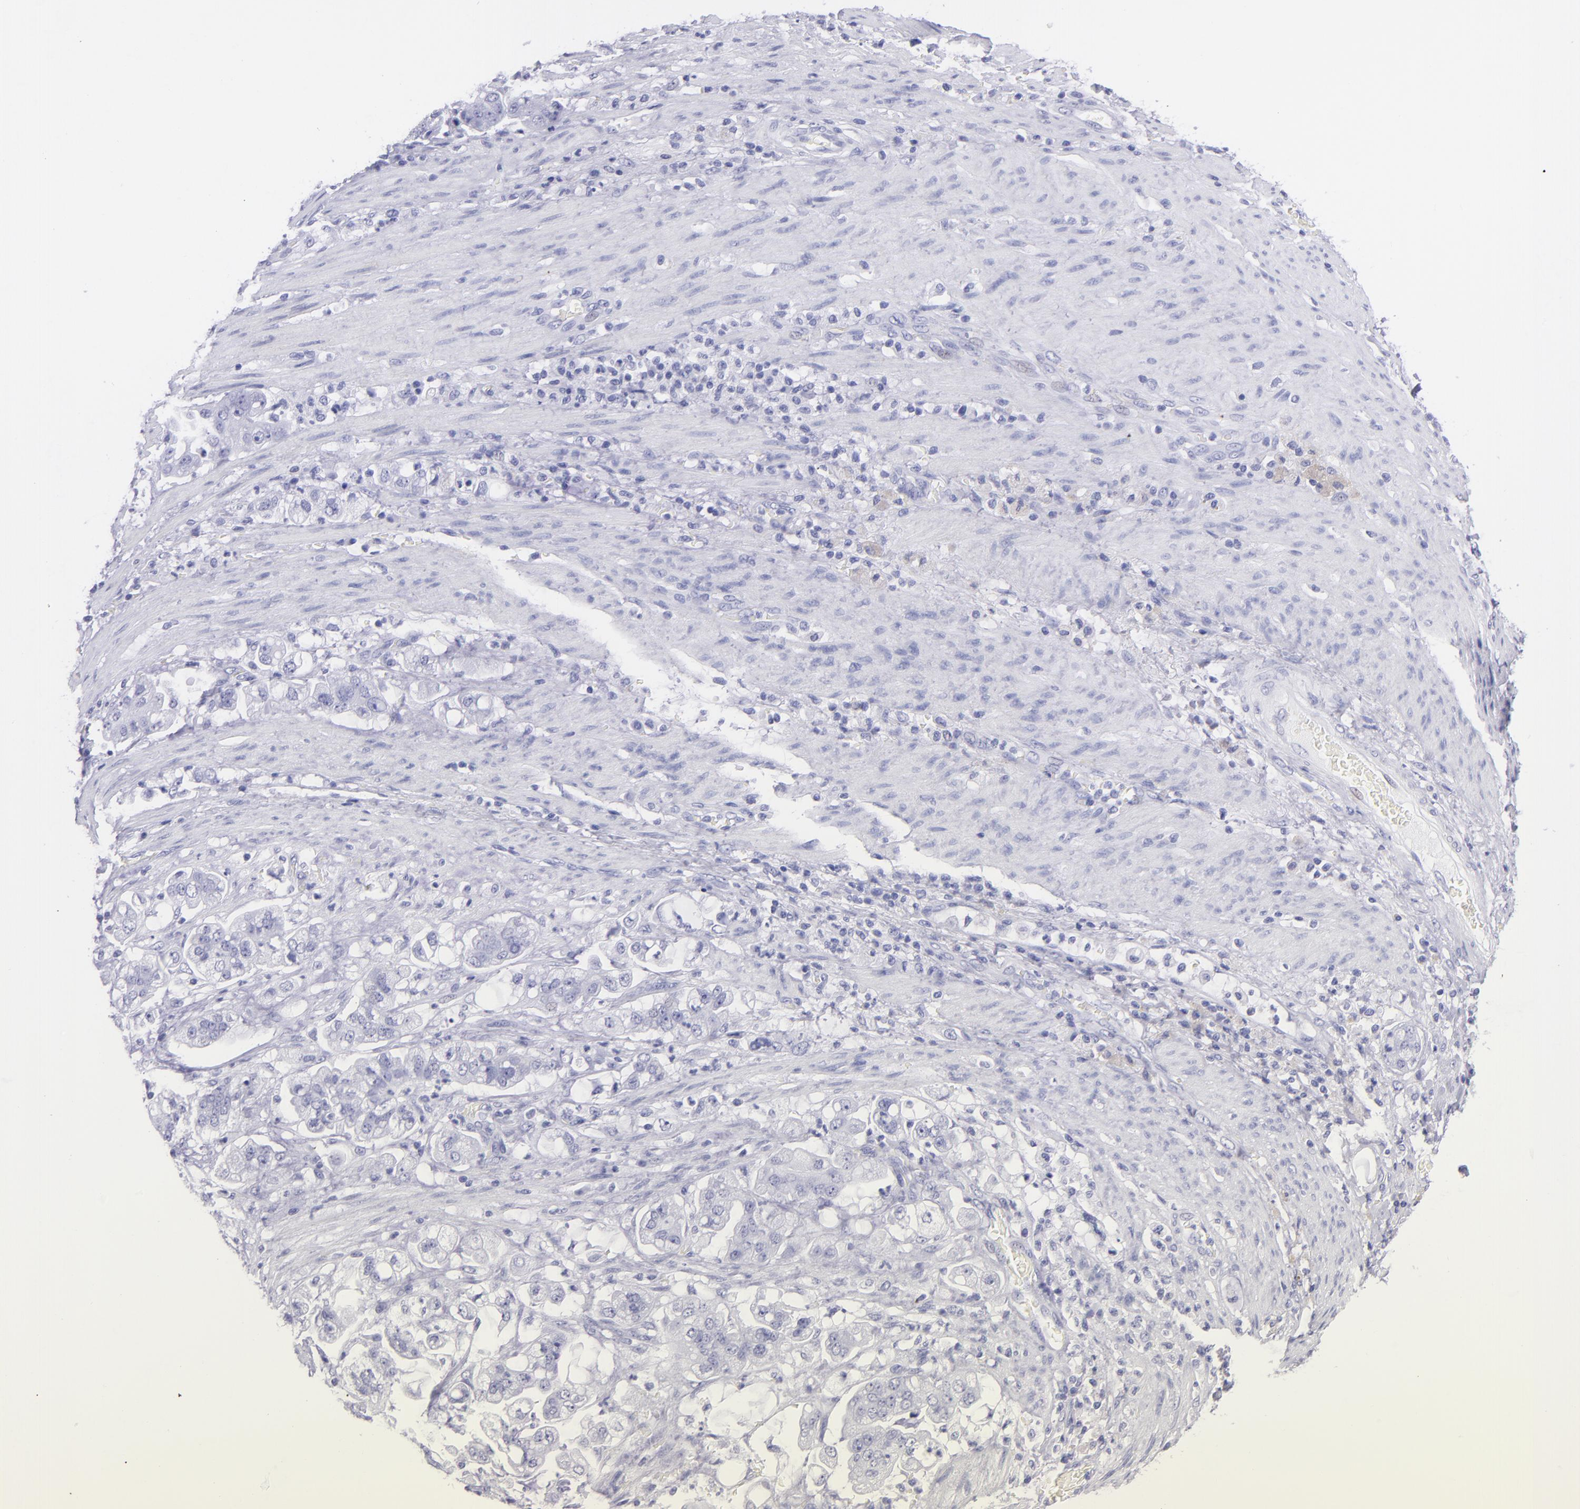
{"staining": {"intensity": "negative", "quantity": "none", "location": "none"}, "tissue": "stomach cancer", "cell_type": "Tumor cells", "image_type": "cancer", "snomed": [{"axis": "morphology", "description": "Adenocarcinoma, NOS"}, {"axis": "topography", "description": "Stomach"}], "caption": "DAB (3,3'-diaminobenzidine) immunohistochemical staining of human adenocarcinoma (stomach) reveals no significant staining in tumor cells.", "gene": "CNP", "patient": {"sex": "male", "age": 62}}